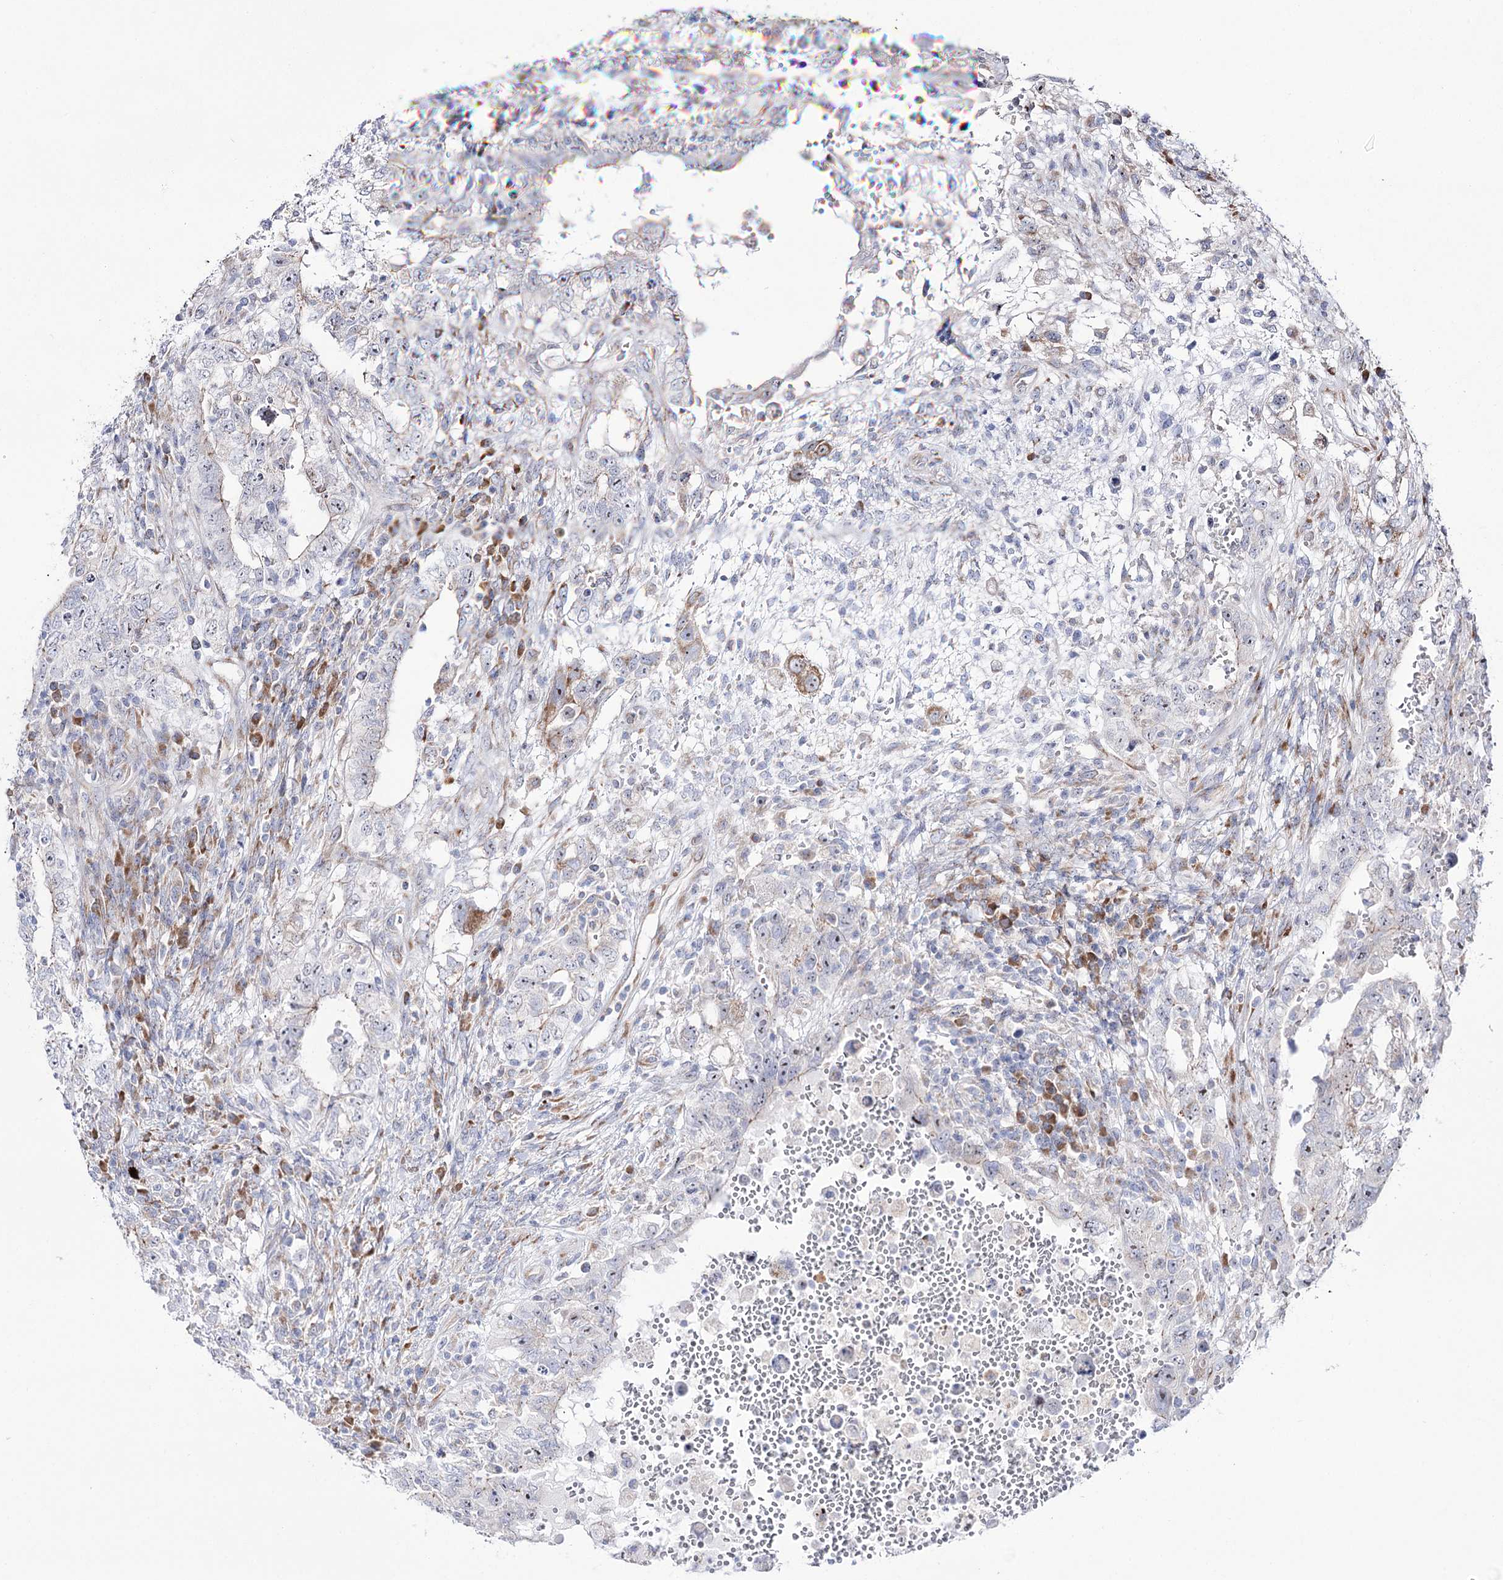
{"staining": {"intensity": "moderate", "quantity": "<25%", "location": "cytoplasmic/membranous"}, "tissue": "testis cancer", "cell_type": "Tumor cells", "image_type": "cancer", "snomed": [{"axis": "morphology", "description": "Carcinoma, Embryonal, NOS"}, {"axis": "topography", "description": "Testis"}], "caption": "Immunohistochemistry histopathology image of neoplastic tissue: human testis cancer stained using immunohistochemistry (IHC) shows low levels of moderate protein expression localized specifically in the cytoplasmic/membranous of tumor cells, appearing as a cytoplasmic/membranous brown color.", "gene": "METTL5", "patient": {"sex": "male", "age": 26}}